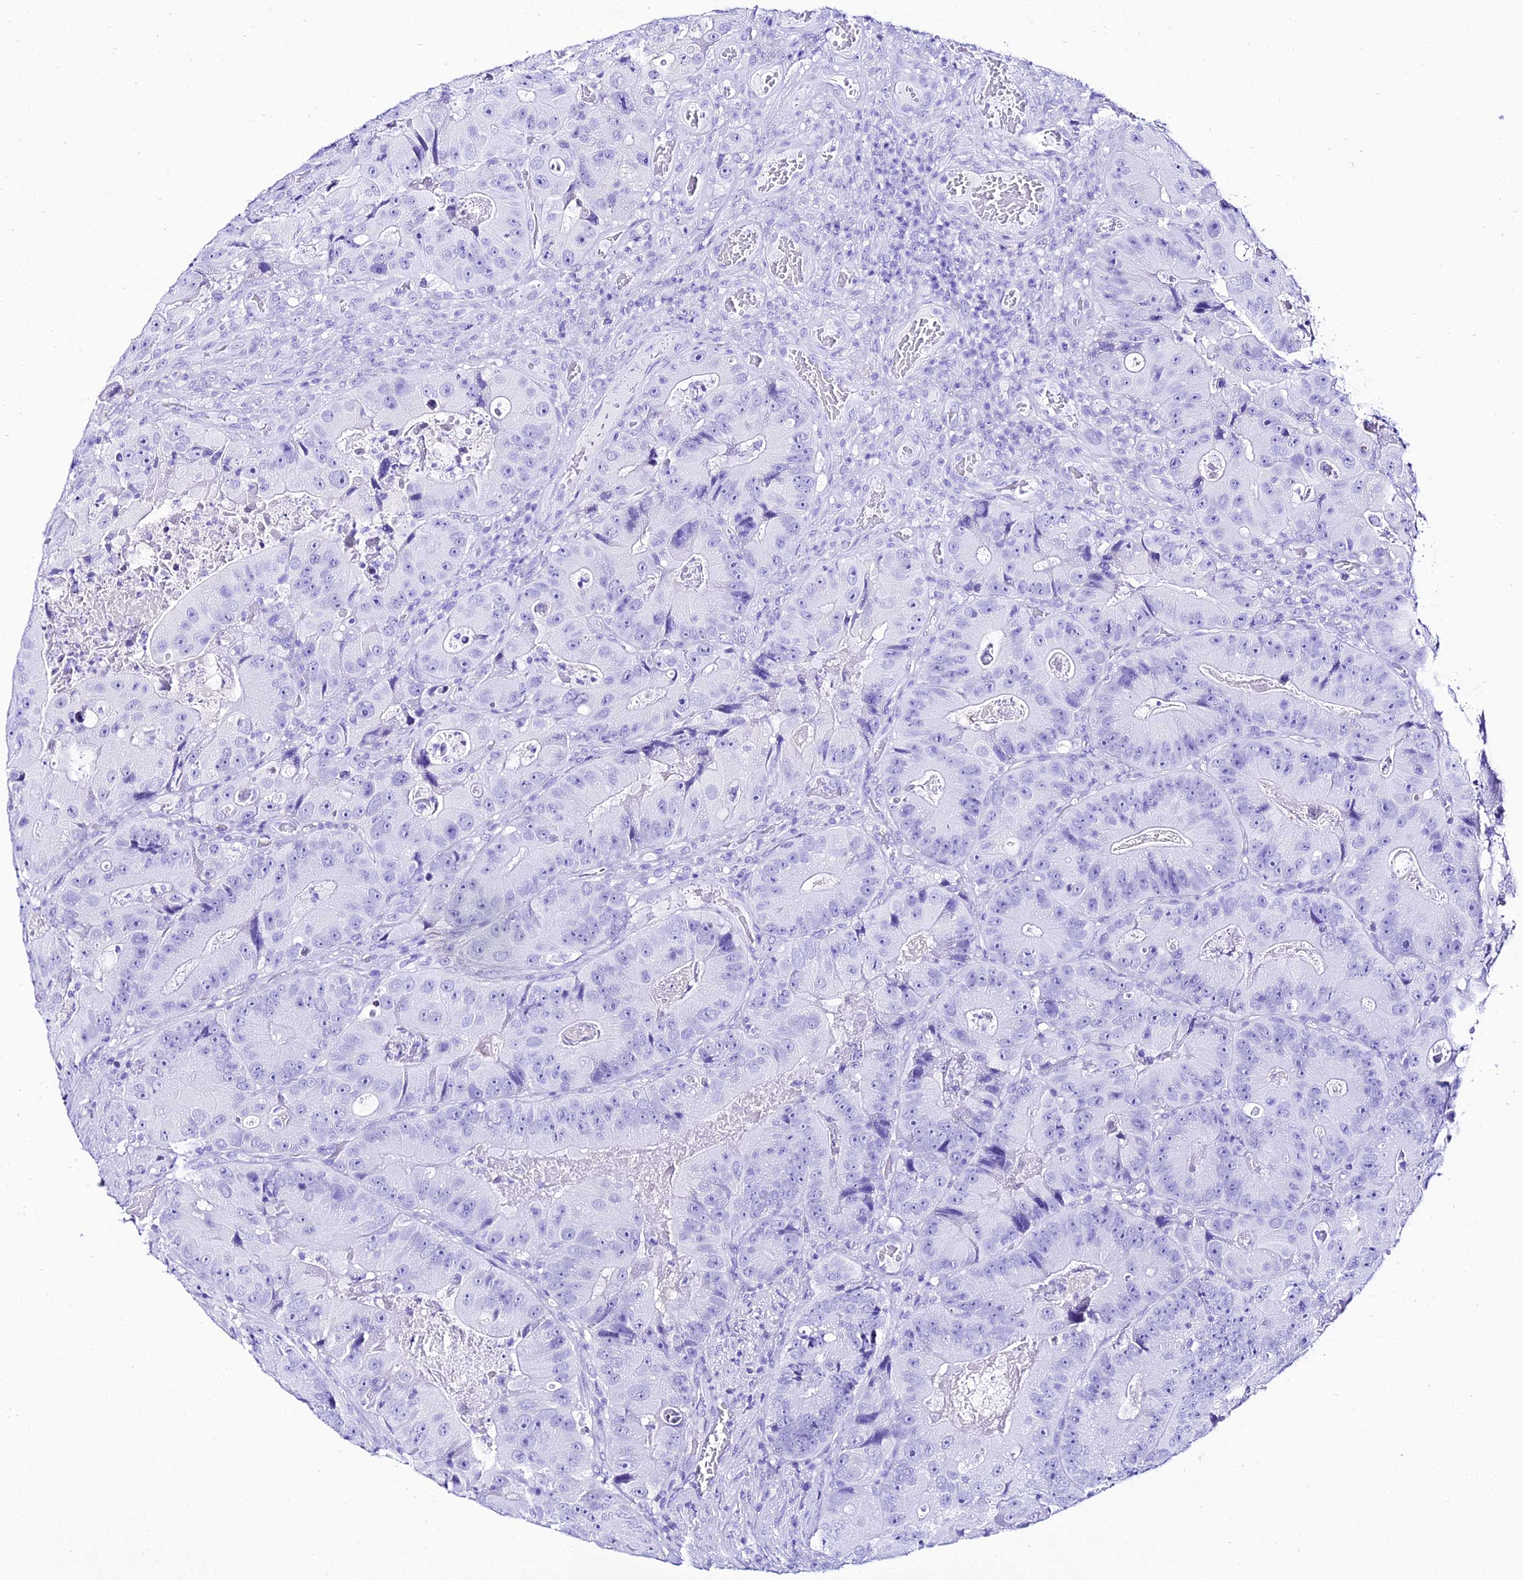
{"staining": {"intensity": "negative", "quantity": "none", "location": "none"}, "tissue": "colorectal cancer", "cell_type": "Tumor cells", "image_type": "cancer", "snomed": [{"axis": "morphology", "description": "Adenocarcinoma, NOS"}, {"axis": "topography", "description": "Colon"}], "caption": "Colorectal cancer (adenocarcinoma) was stained to show a protein in brown. There is no significant expression in tumor cells.", "gene": "TRMT44", "patient": {"sex": "female", "age": 86}}